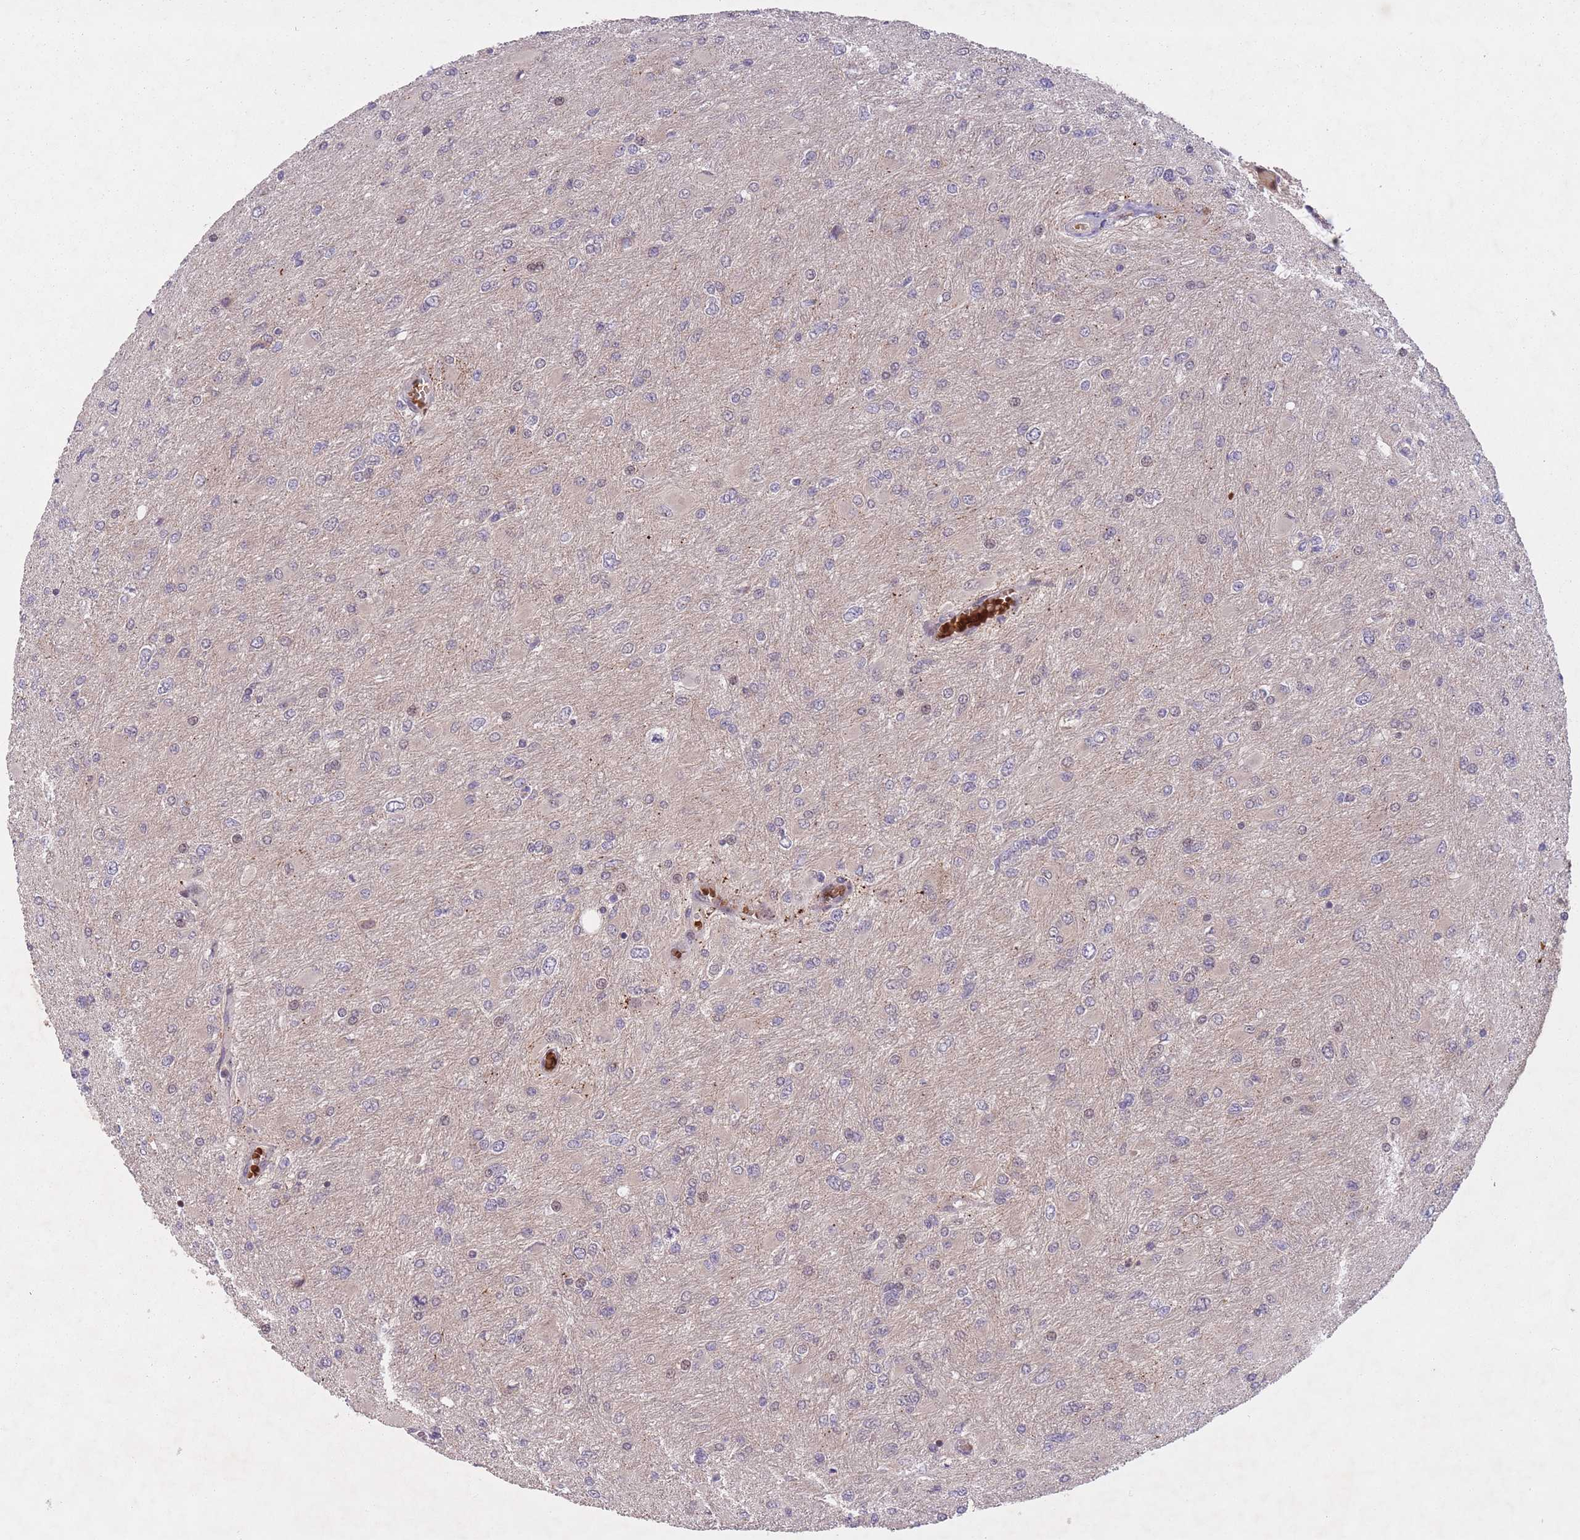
{"staining": {"intensity": "negative", "quantity": "none", "location": "none"}, "tissue": "glioma", "cell_type": "Tumor cells", "image_type": "cancer", "snomed": [{"axis": "morphology", "description": "Glioma, malignant, High grade"}, {"axis": "topography", "description": "Cerebral cortex"}], "caption": "This is an immunohistochemistry (IHC) histopathology image of glioma. There is no positivity in tumor cells.", "gene": "SECTM1", "patient": {"sex": "female", "age": 36}}